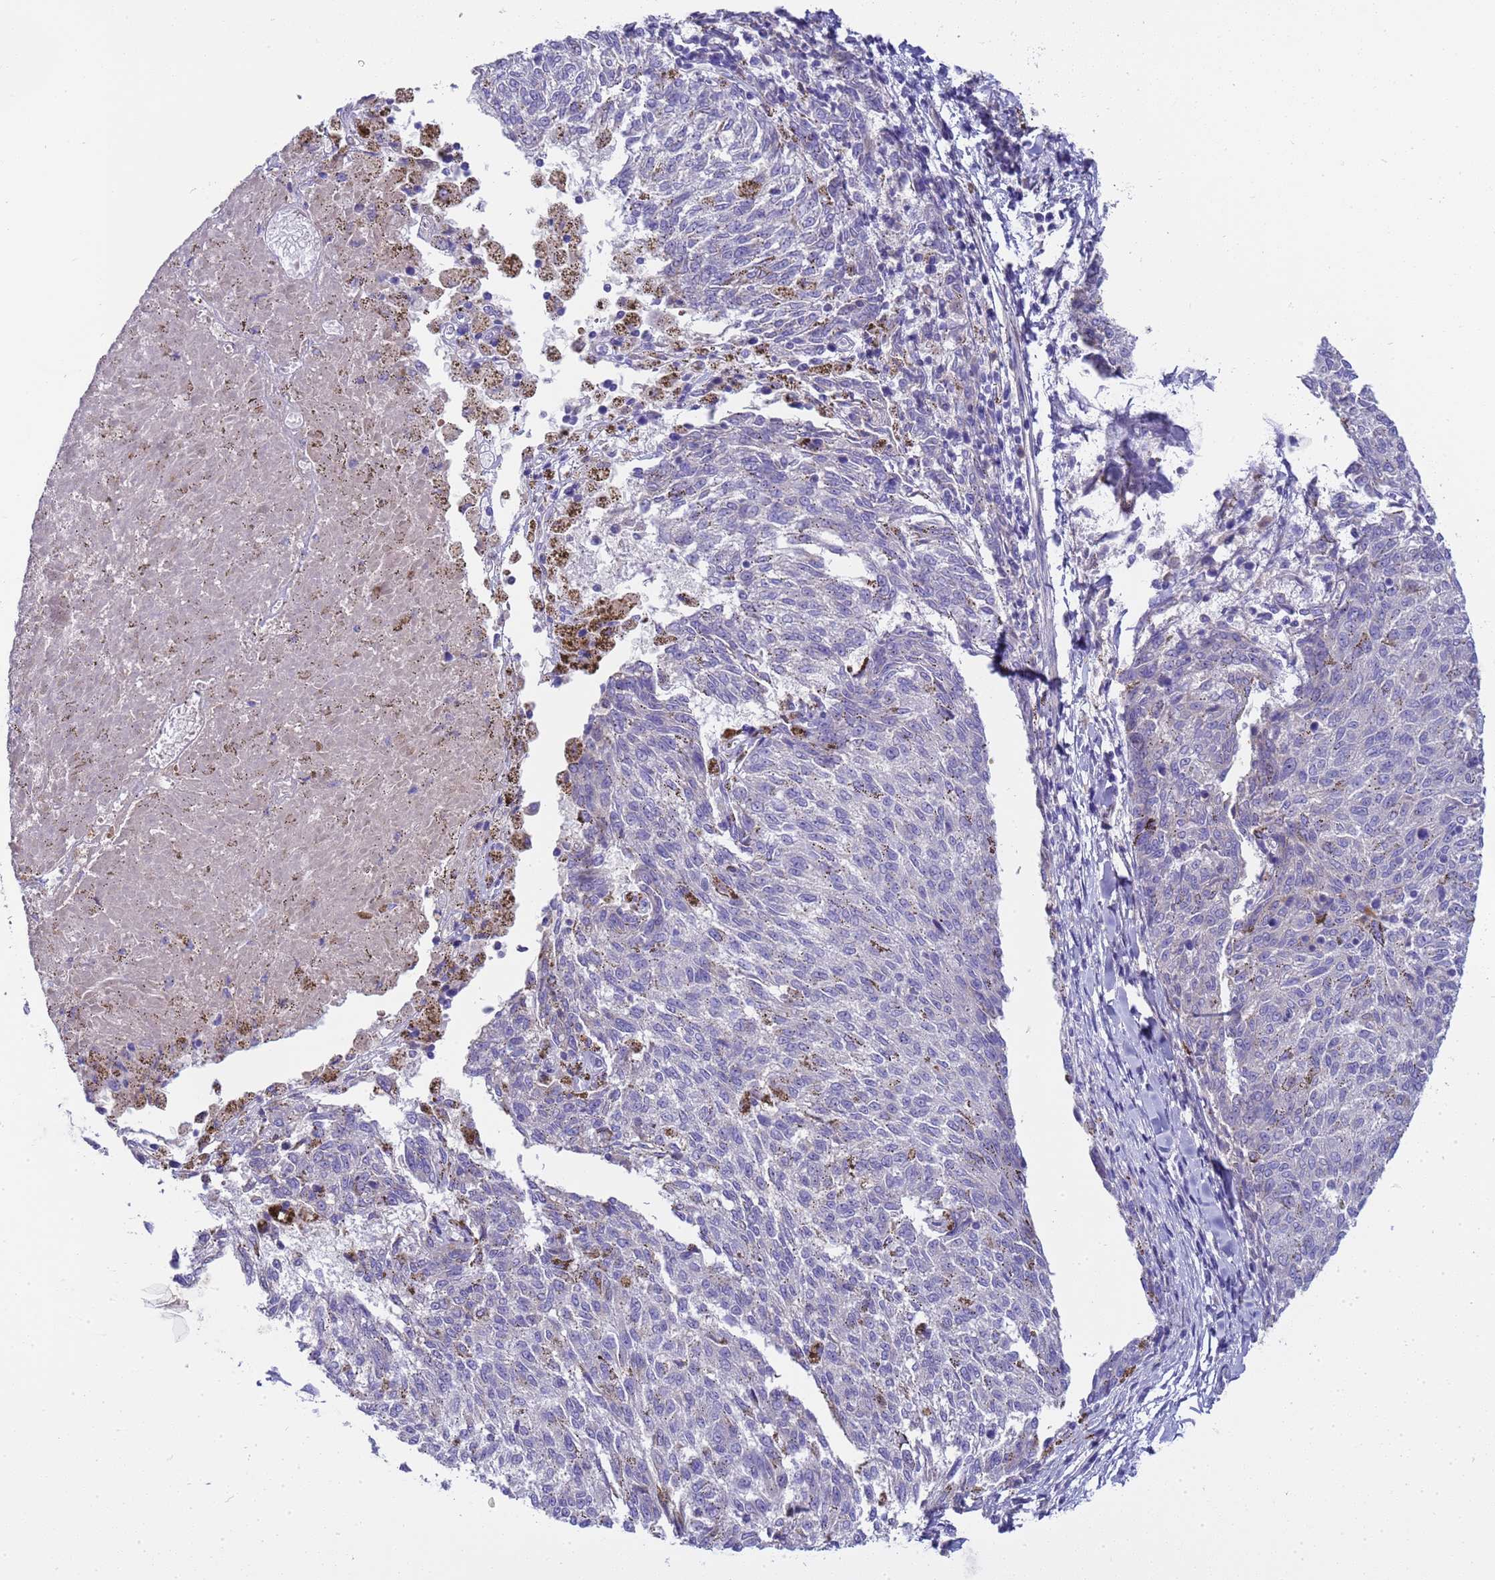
{"staining": {"intensity": "negative", "quantity": "none", "location": "none"}, "tissue": "melanoma", "cell_type": "Tumor cells", "image_type": "cancer", "snomed": [{"axis": "morphology", "description": "Malignant melanoma, NOS"}, {"axis": "topography", "description": "Skin"}], "caption": "Micrograph shows no protein expression in tumor cells of melanoma tissue. (IHC, brightfield microscopy, high magnification).", "gene": "RIPPLY2", "patient": {"sex": "female", "age": 72}}